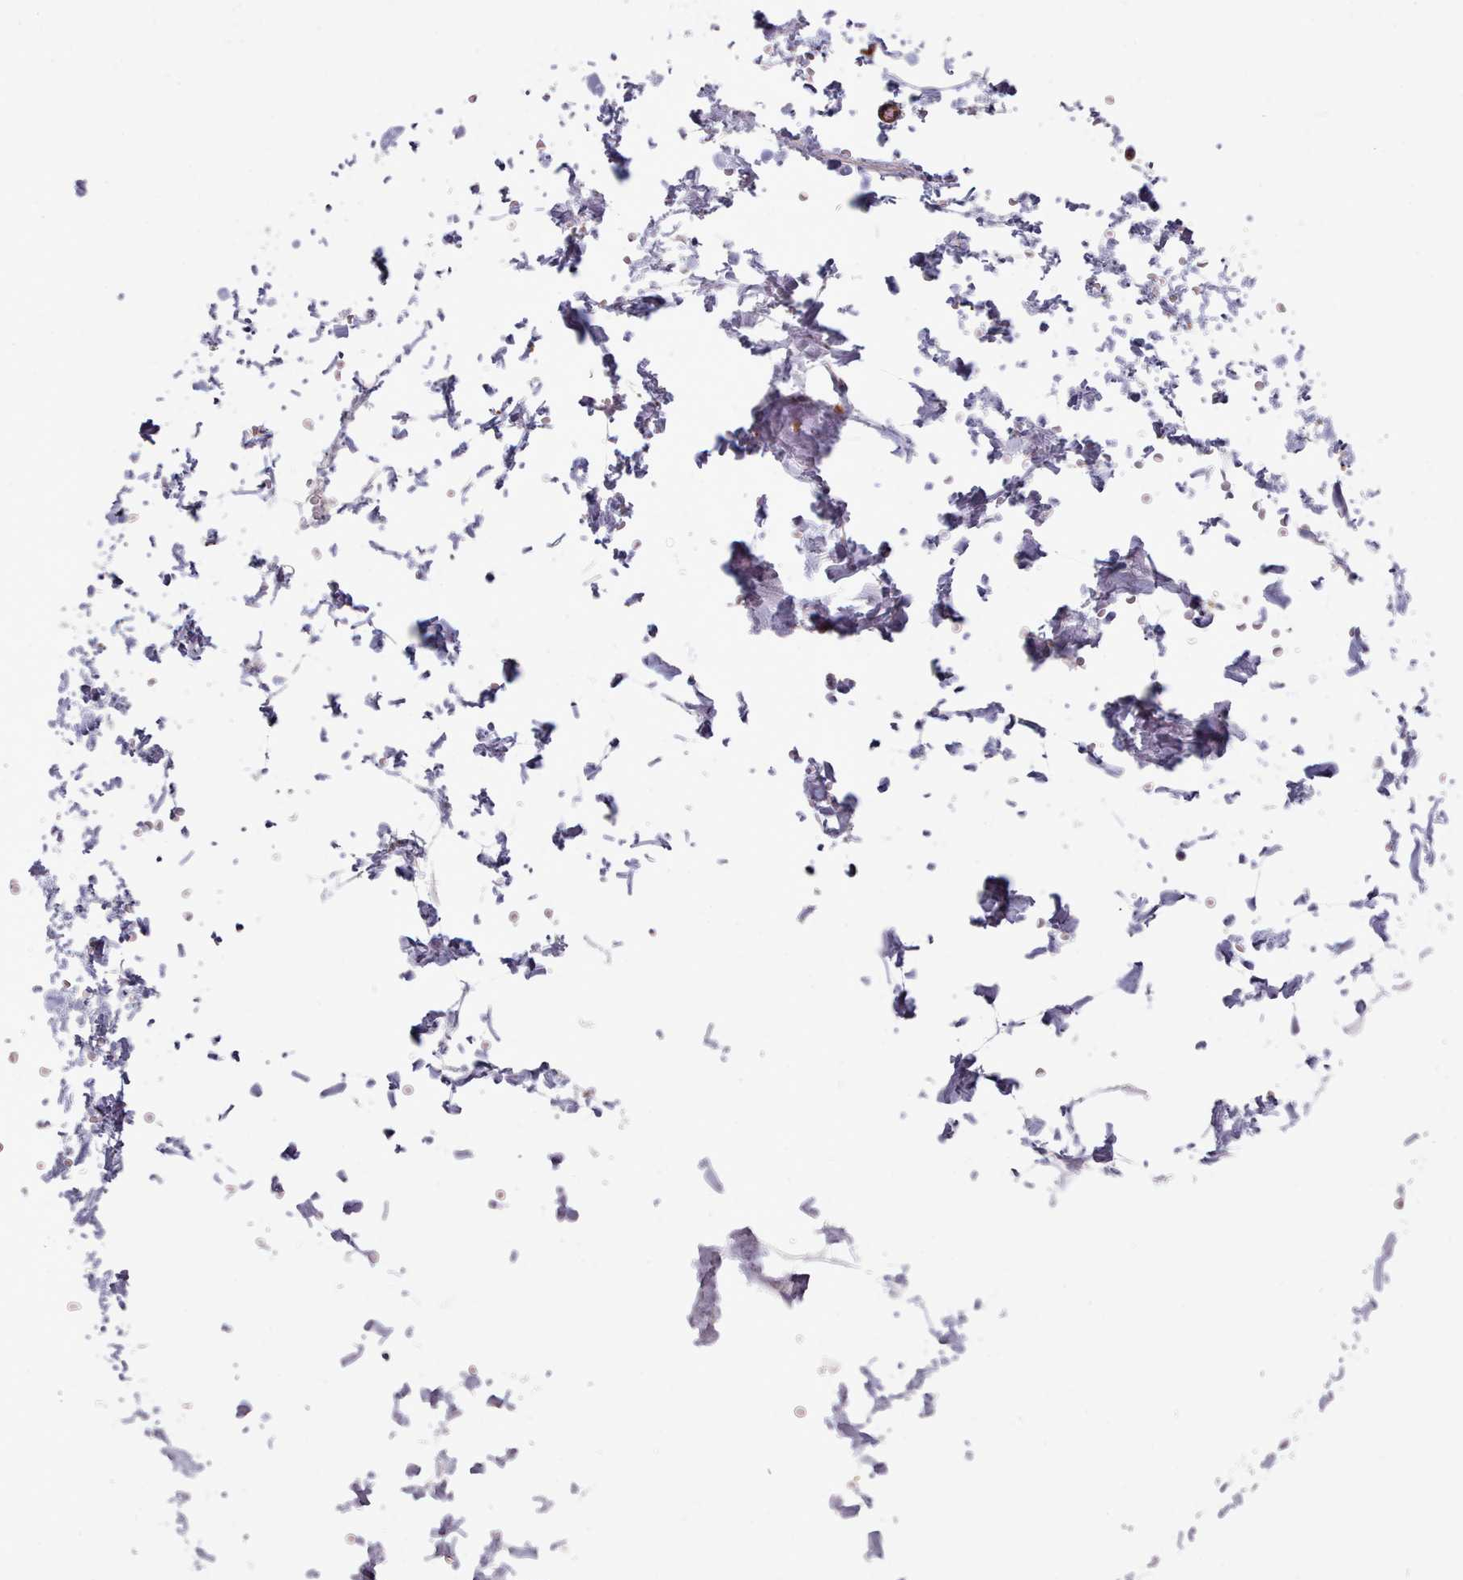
{"staining": {"intensity": "negative", "quantity": "none", "location": "none"}, "tissue": "adipose tissue", "cell_type": "Adipocytes", "image_type": "normal", "snomed": [{"axis": "morphology", "description": "Normal tissue, NOS"}, {"axis": "topography", "description": "Prostate"}, {"axis": "topography", "description": "Peripheral nerve tissue"}], "caption": "Histopathology image shows no significant protein staining in adipocytes of unremarkable adipose tissue.", "gene": "CD300LF", "patient": {"sex": "male", "age": 55}}